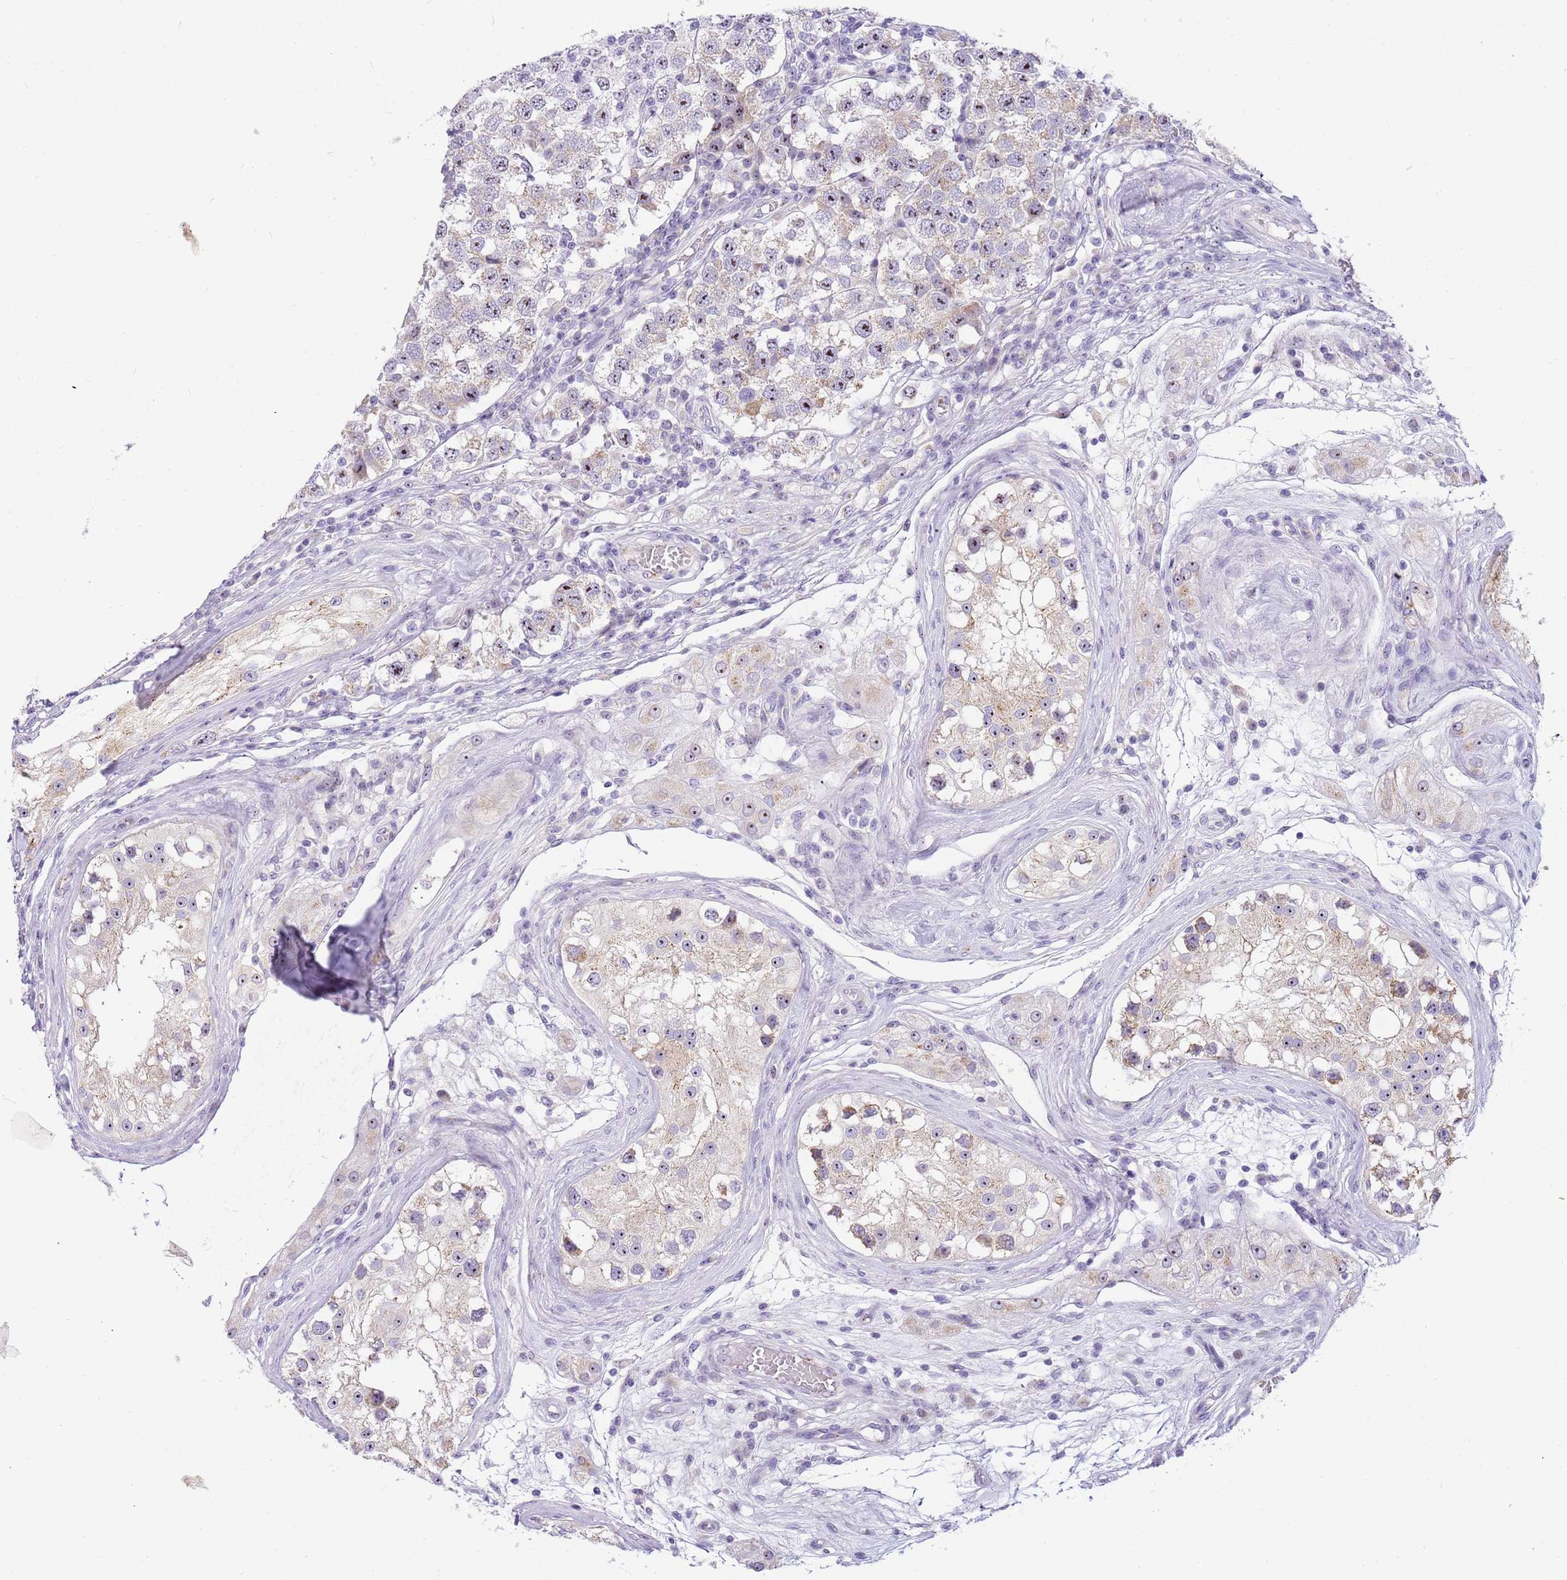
{"staining": {"intensity": "moderate", "quantity": "25%-75%", "location": "nuclear"}, "tissue": "testis cancer", "cell_type": "Tumor cells", "image_type": "cancer", "snomed": [{"axis": "morphology", "description": "Seminoma, NOS"}, {"axis": "topography", "description": "Testis"}], "caption": "The micrograph exhibits staining of testis cancer (seminoma), revealing moderate nuclear protein positivity (brown color) within tumor cells.", "gene": "DNAJA3", "patient": {"sex": "male", "age": 34}}